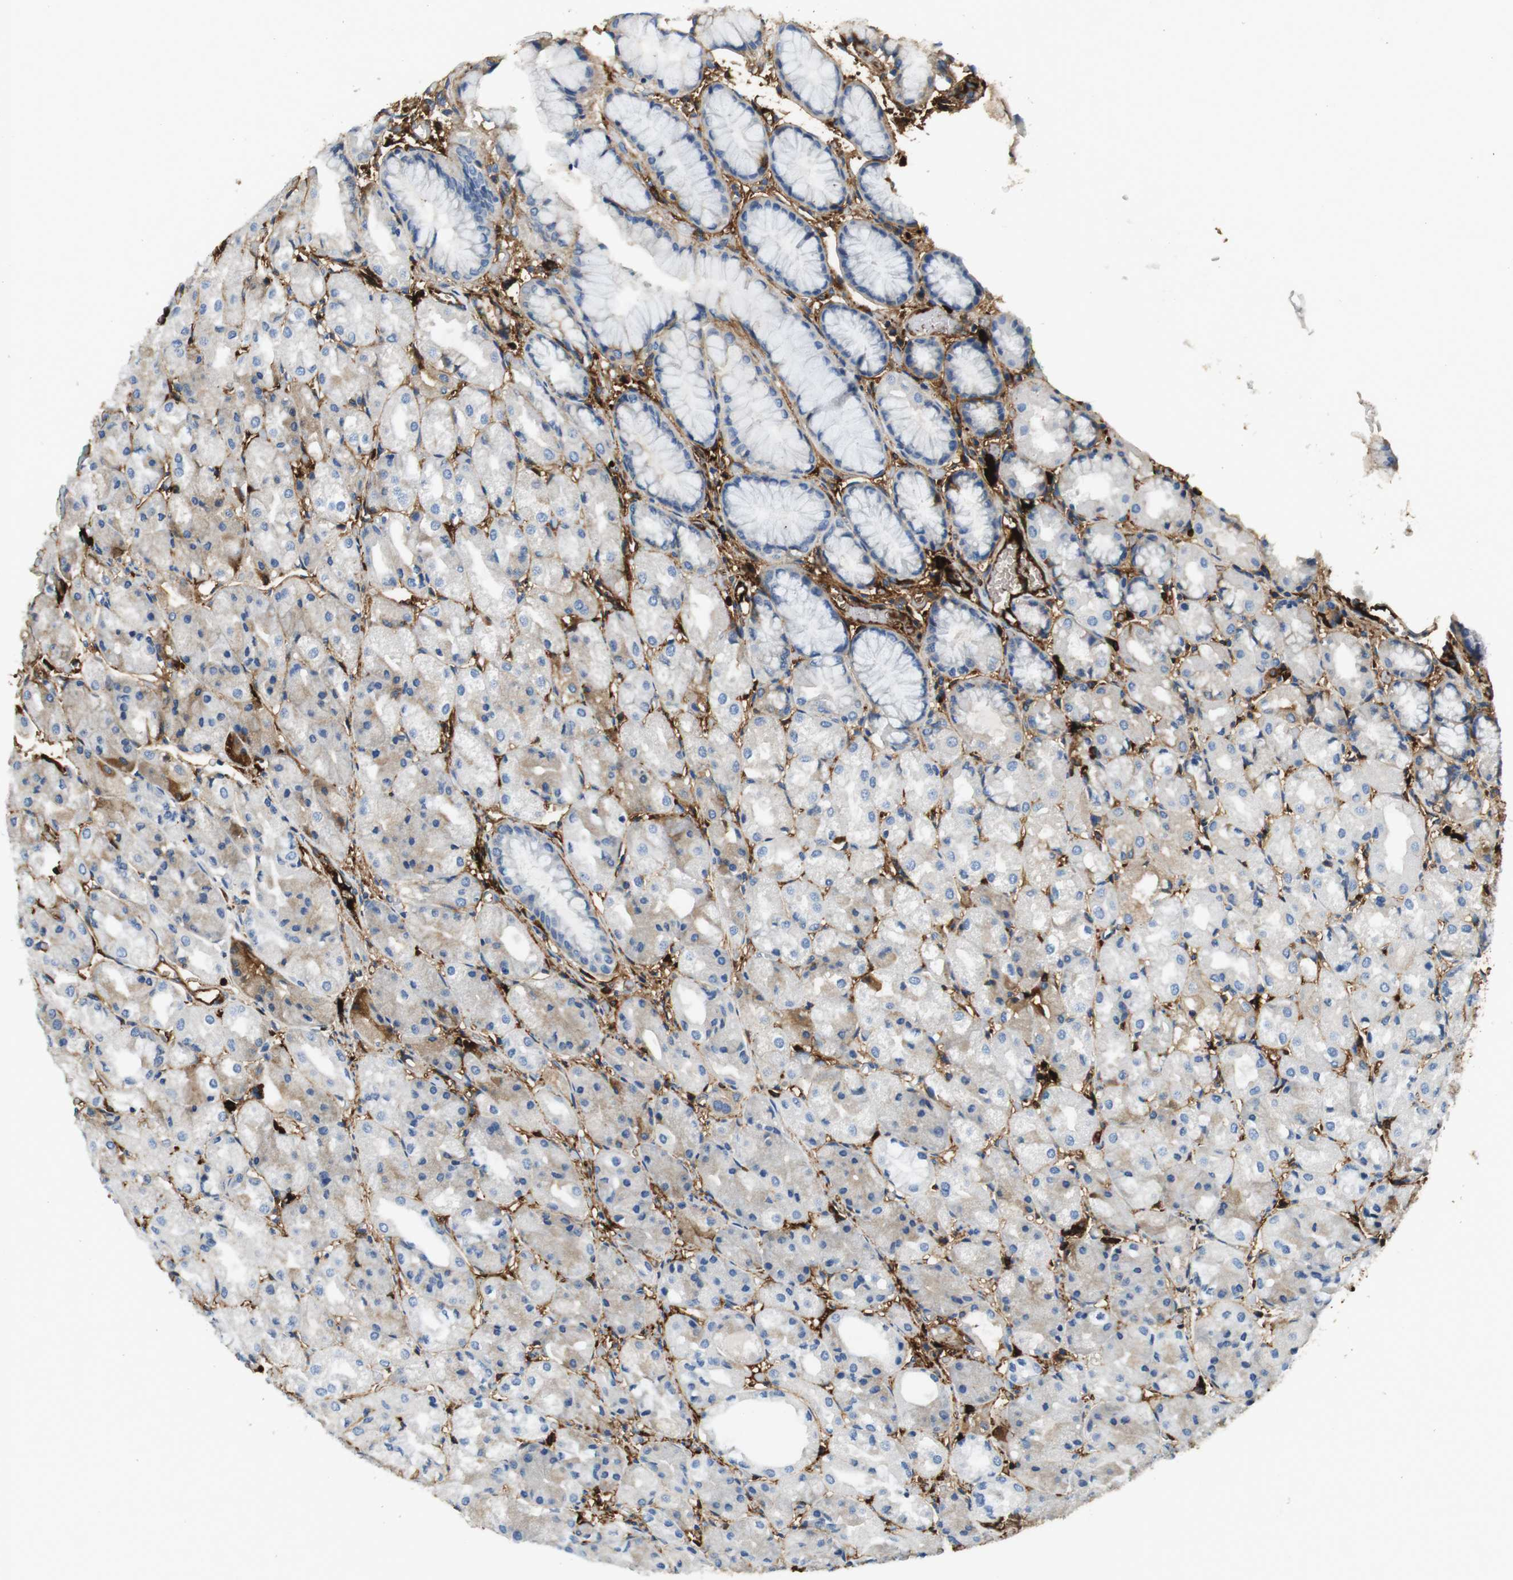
{"staining": {"intensity": "weak", "quantity": "25%-75%", "location": "cytoplasmic/membranous"}, "tissue": "stomach", "cell_type": "Glandular cells", "image_type": "normal", "snomed": [{"axis": "morphology", "description": "Normal tissue, NOS"}, {"axis": "topography", "description": "Stomach, upper"}], "caption": "Weak cytoplasmic/membranous expression is appreciated in approximately 25%-75% of glandular cells in unremarkable stomach. (DAB (3,3'-diaminobenzidine) IHC with brightfield microscopy, high magnification).", "gene": "IGHD", "patient": {"sex": "male", "age": 72}}